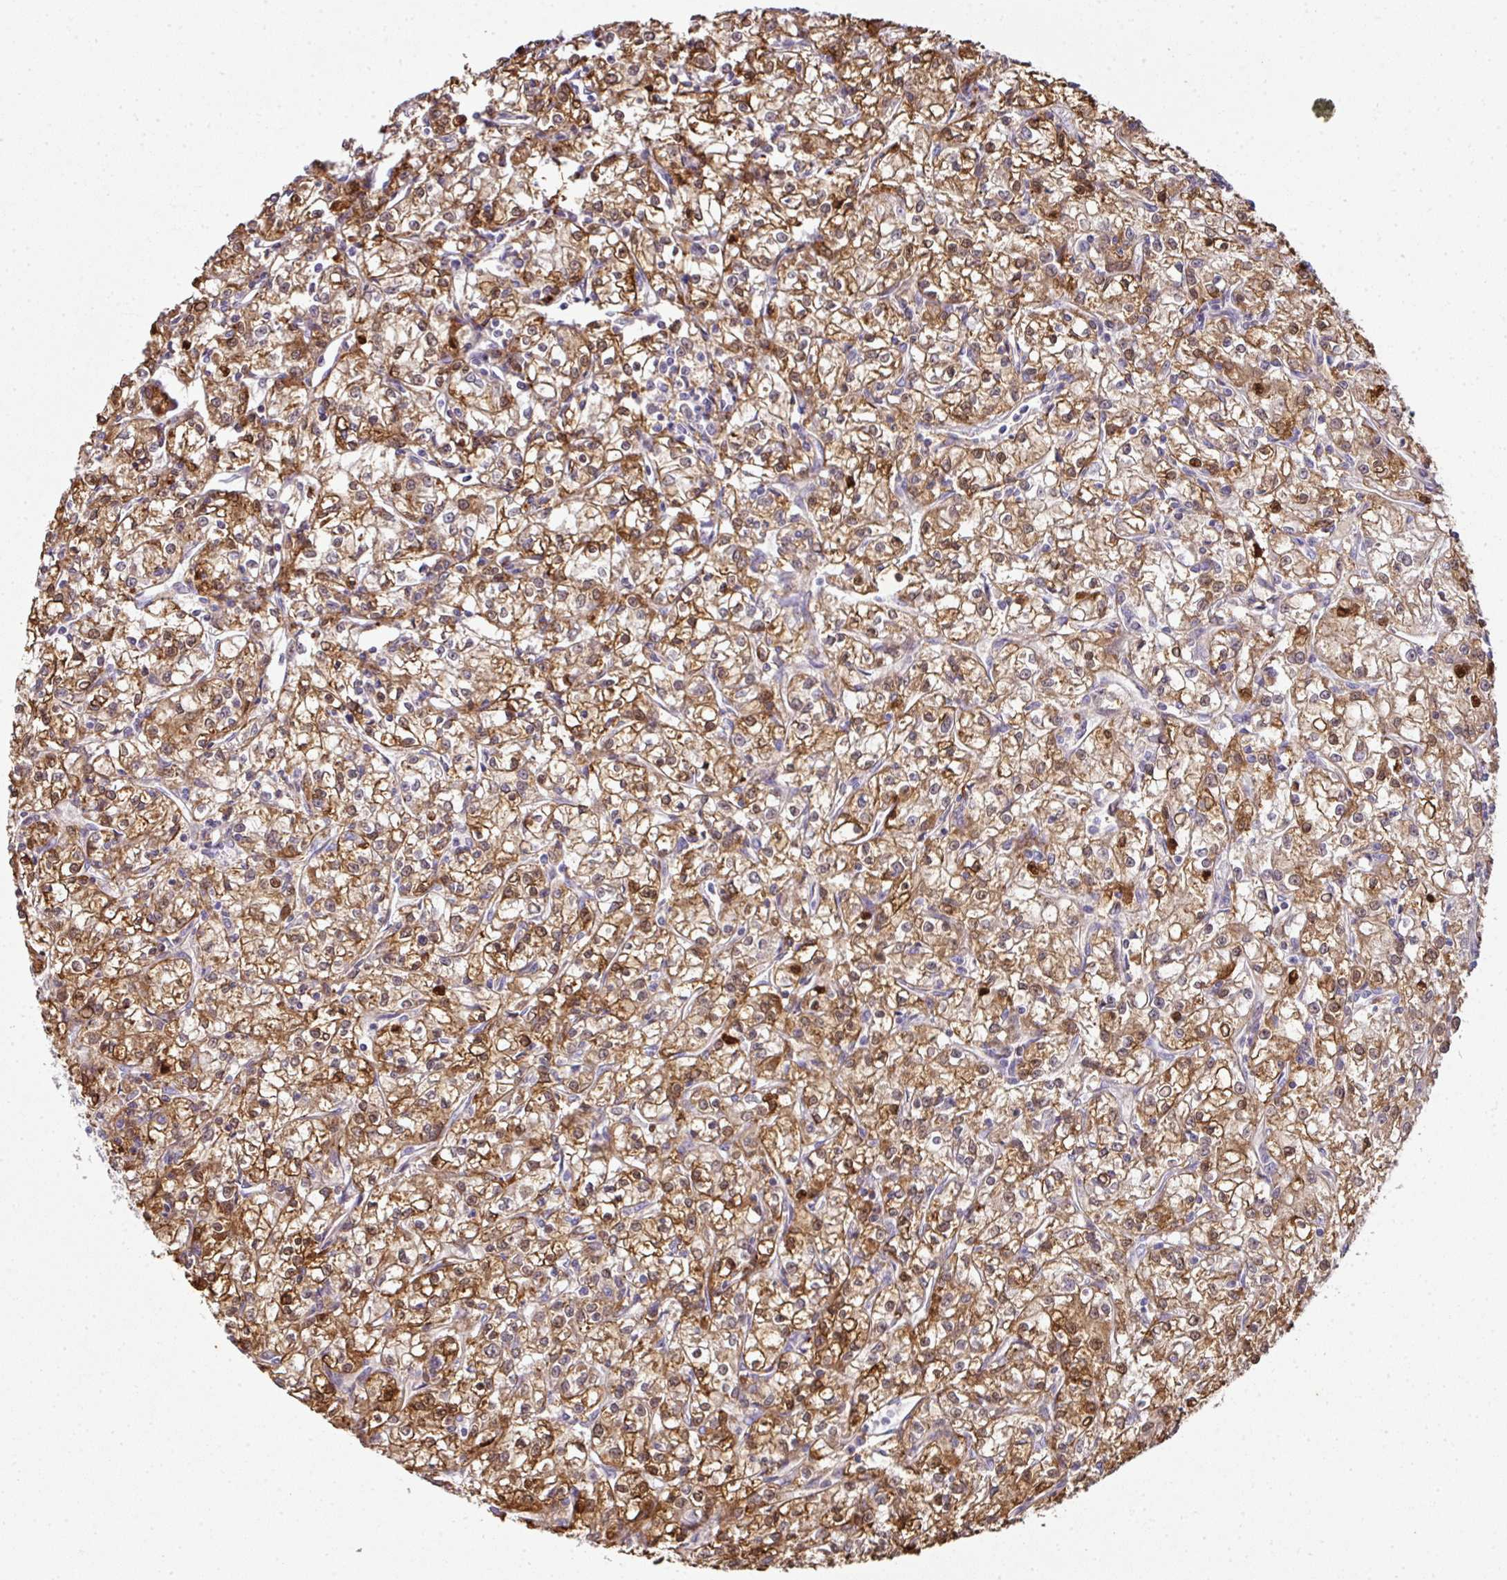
{"staining": {"intensity": "moderate", "quantity": ">75%", "location": "cytoplasmic/membranous,nuclear"}, "tissue": "renal cancer", "cell_type": "Tumor cells", "image_type": "cancer", "snomed": [{"axis": "morphology", "description": "Adenocarcinoma, NOS"}, {"axis": "topography", "description": "Kidney"}], "caption": "IHC micrograph of neoplastic tissue: human renal adenocarcinoma stained using immunohistochemistry (IHC) demonstrates medium levels of moderate protein expression localized specifically in the cytoplasmic/membranous and nuclear of tumor cells, appearing as a cytoplasmic/membranous and nuclear brown color.", "gene": "ANKRD18A", "patient": {"sex": "female", "age": 59}}